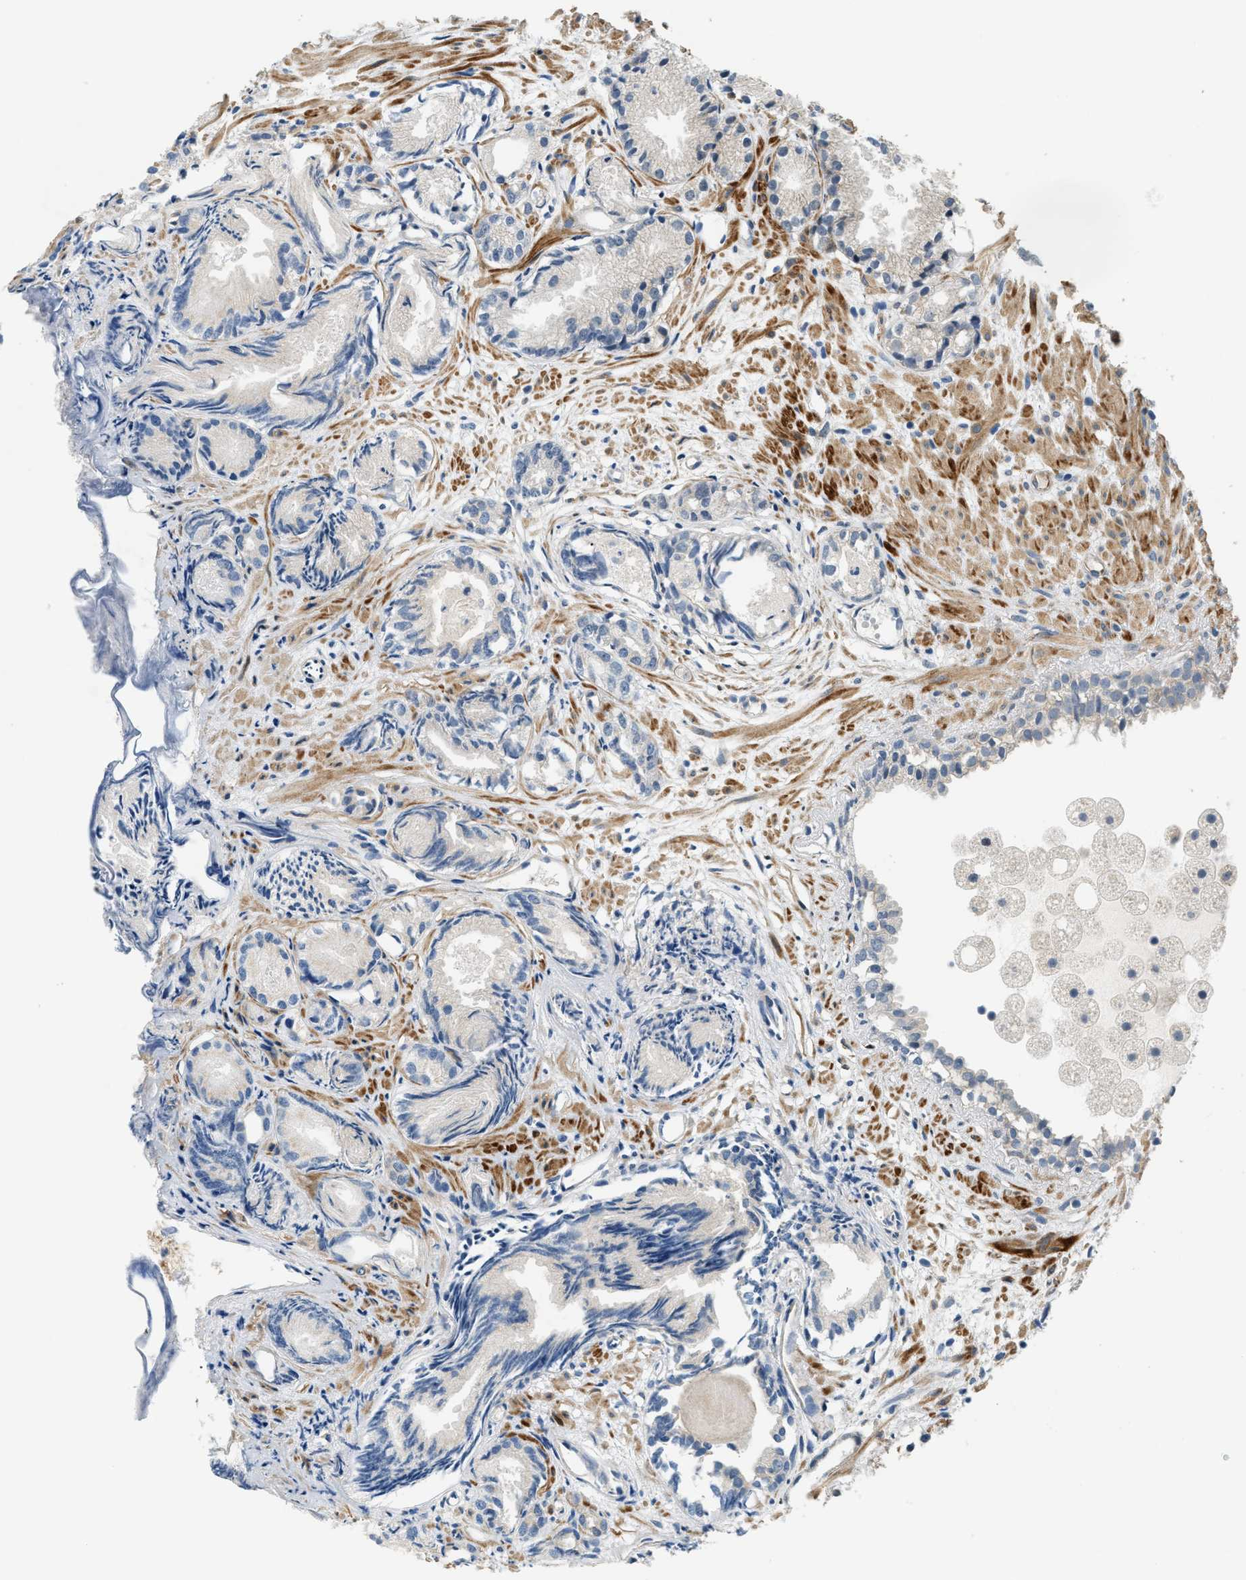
{"staining": {"intensity": "negative", "quantity": "none", "location": "none"}, "tissue": "prostate cancer", "cell_type": "Tumor cells", "image_type": "cancer", "snomed": [{"axis": "morphology", "description": "Adenocarcinoma, Low grade"}, {"axis": "topography", "description": "Prostate"}], "caption": "There is no significant expression in tumor cells of prostate low-grade adenocarcinoma.", "gene": "ALOX12", "patient": {"sex": "male", "age": 72}}